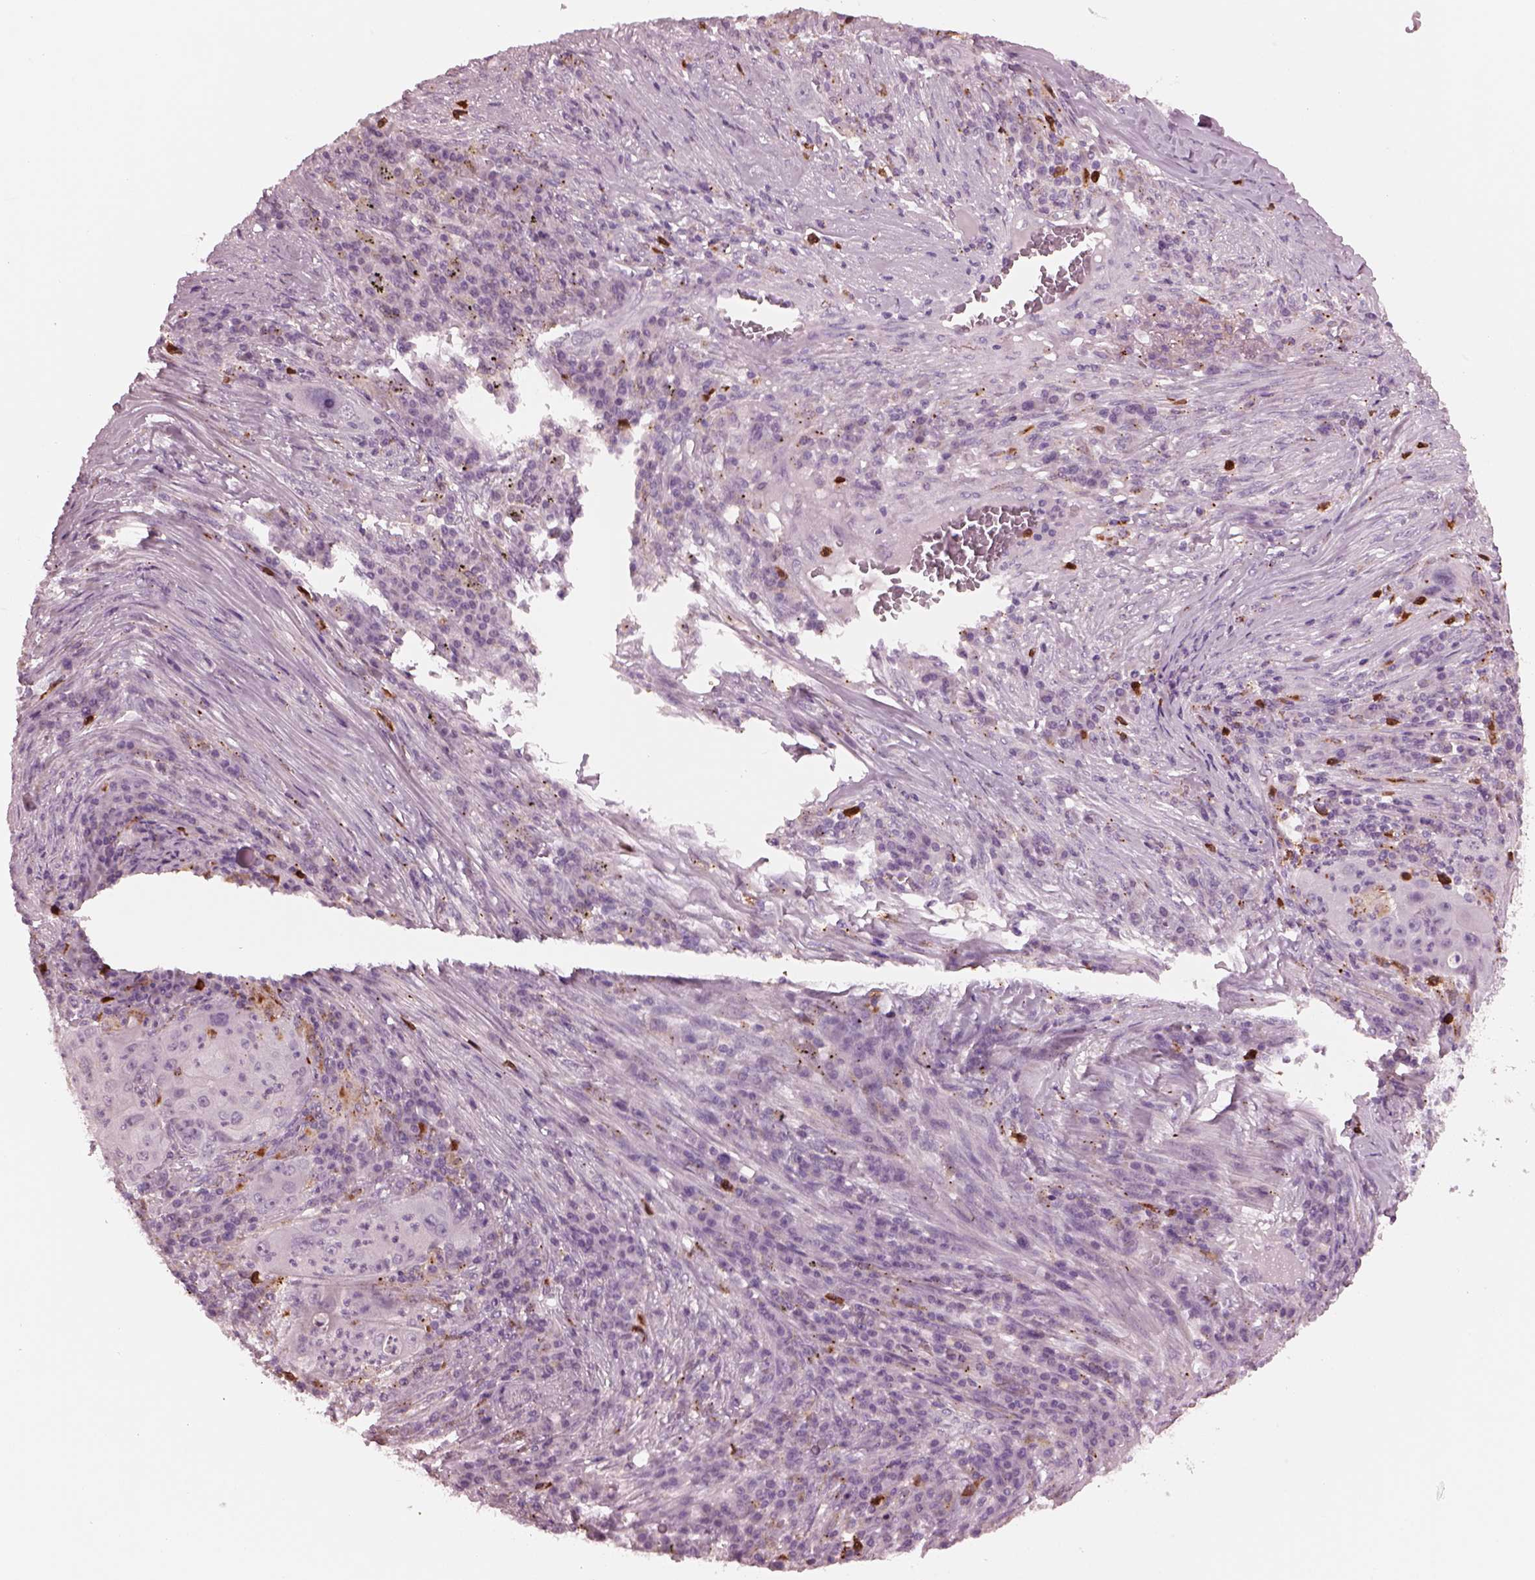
{"staining": {"intensity": "negative", "quantity": "none", "location": "none"}, "tissue": "lung cancer", "cell_type": "Tumor cells", "image_type": "cancer", "snomed": [{"axis": "morphology", "description": "Squamous cell carcinoma, NOS"}, {"axis": "topography", "description": "Lung"}], "caption": "Tumor cells are negative for protein expression in human lung squamous cell carcinoma.", "gene": "SLAMF8", "patient": {"sex": "female", "age": 59}}